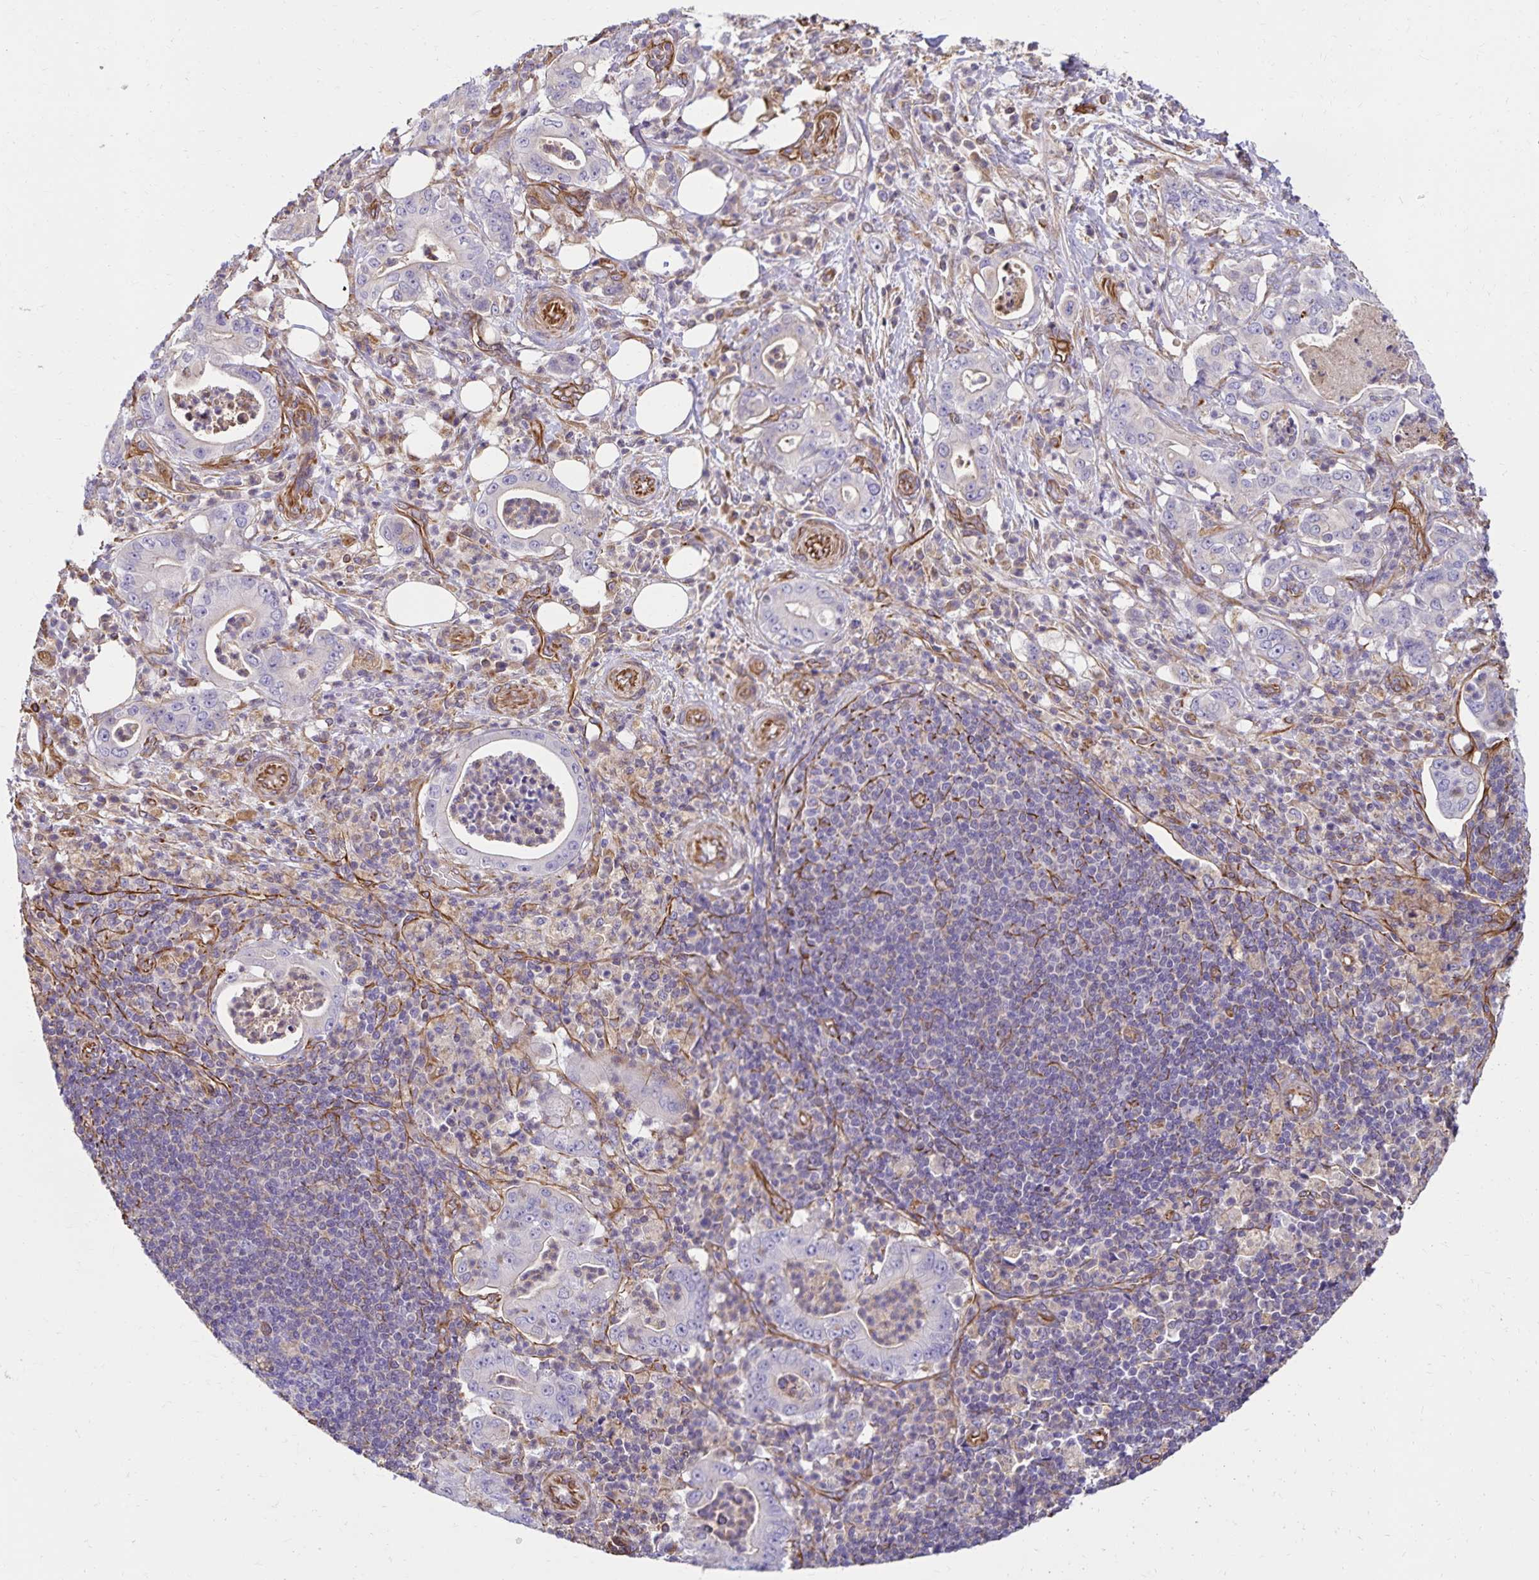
{"staining": {"intensity": "negative", "quantity": "none", "location": "none"}, "tissue": "pancreatic cancer", "cell_type": "Tumor cells", "image_type": "cancer", "snomed": [{"axis": "morphology", "description": "Adenocarcinoma, NOS"}, {"axis": "topography", "description": "Pancreas"}], "caption": "This photomicrograph is of pancreatic cancer stained with immunohistochemistry to label a protein in brown with the nuclei are counter-stained blue. There is no staining in tumor cells.", "gene": "TRPV6", "patient": {"sex": "male", "age": 71}}